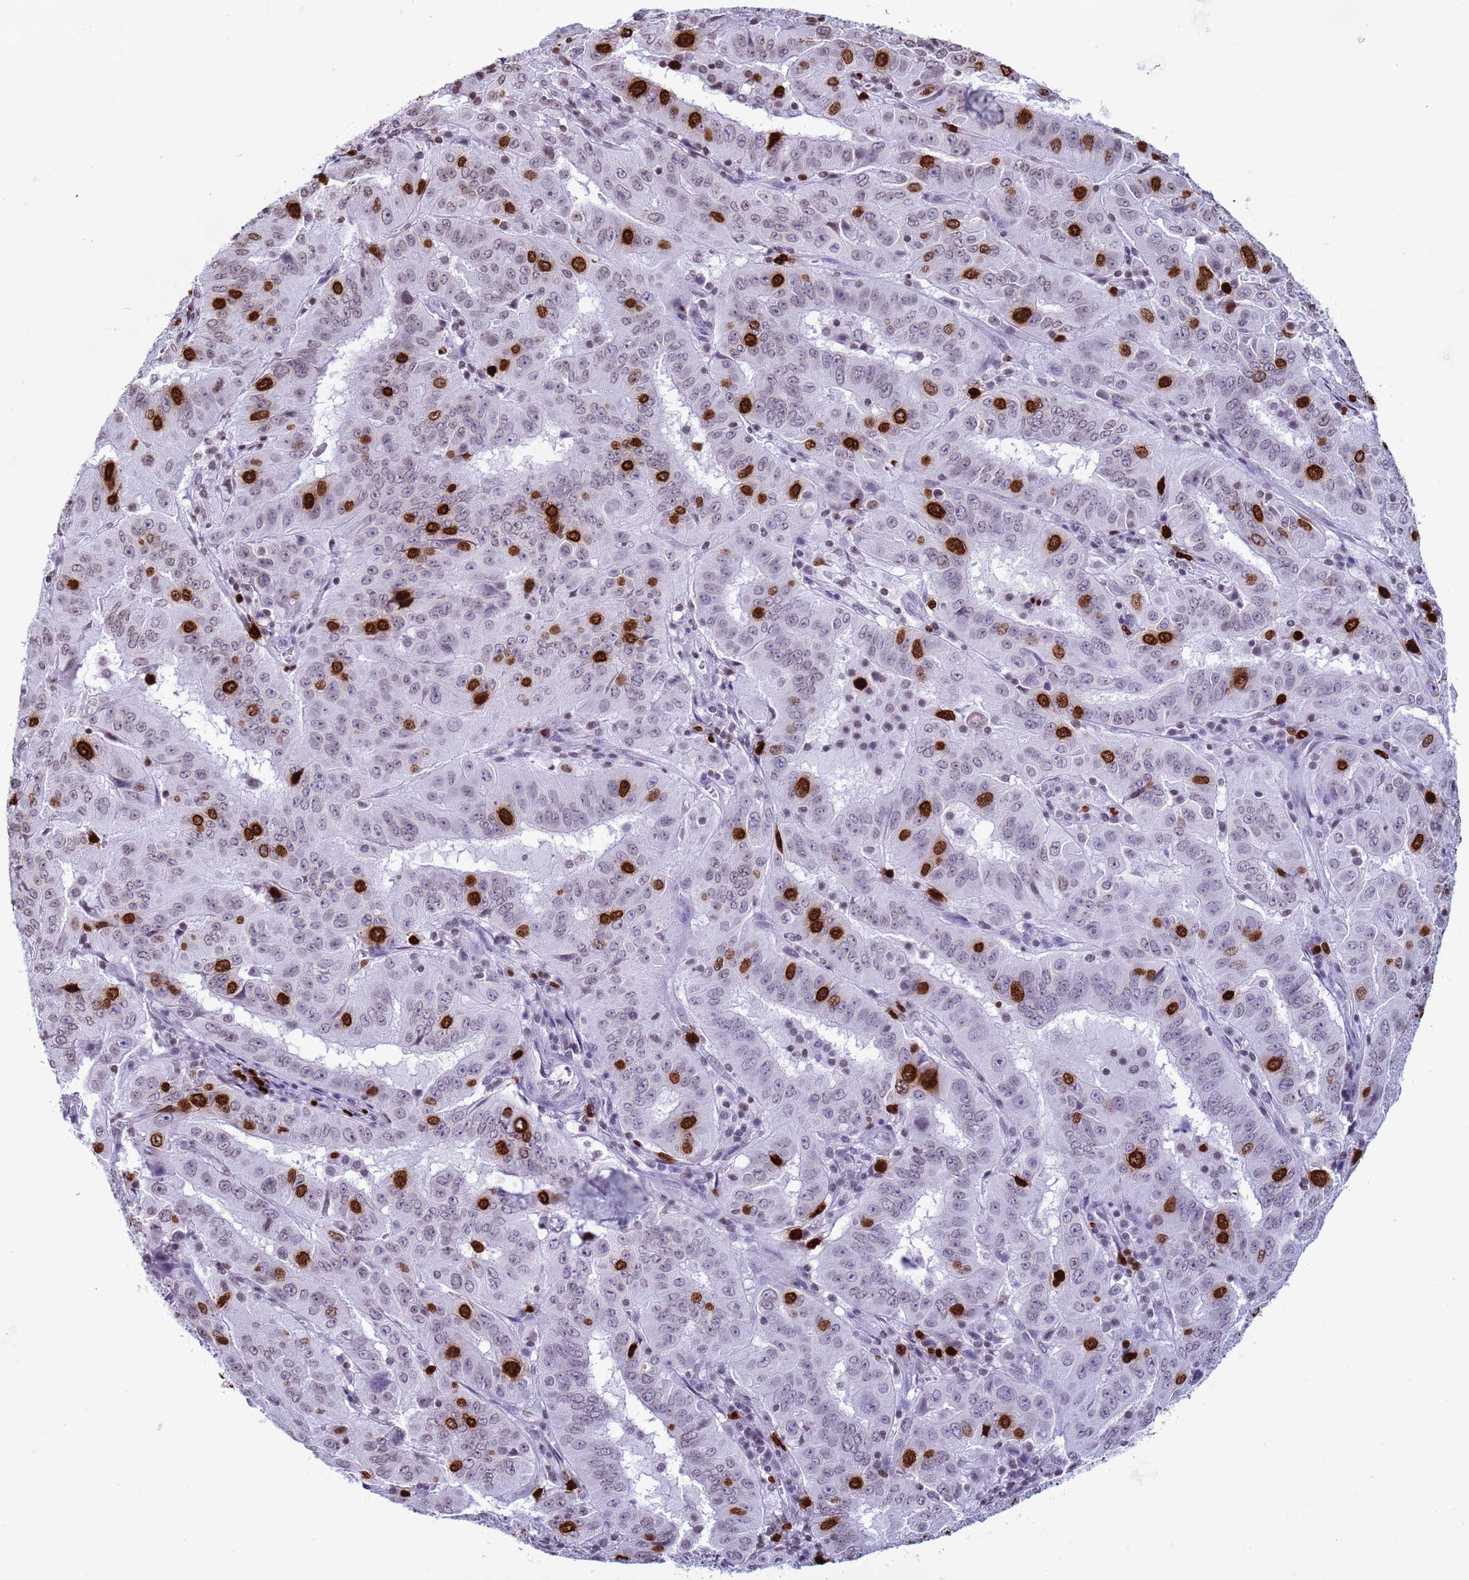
{"staining": {"intensity": "strong", "quantity": "<25%", "location": "nuclear"}, "tissue": "pancreatic cancer", "cell_type": "Tumor cells", "image_type": "cancer", "snomed": [{"axis": "morphology", "description": "Adenocarcinoma, NOS"}, {"axis": "topography", "description": "Pancreas"}], "caption": "Immunohistochemistry (IHC) photomicrograph of adenocarcinoma (pancreatic) stained for a protein (brown), which shows medium levels of strong nuclear staining in approximately <25% of tumor cells.", "gene": "H4C8", "patient": {"sex": "male", "age": 63}}